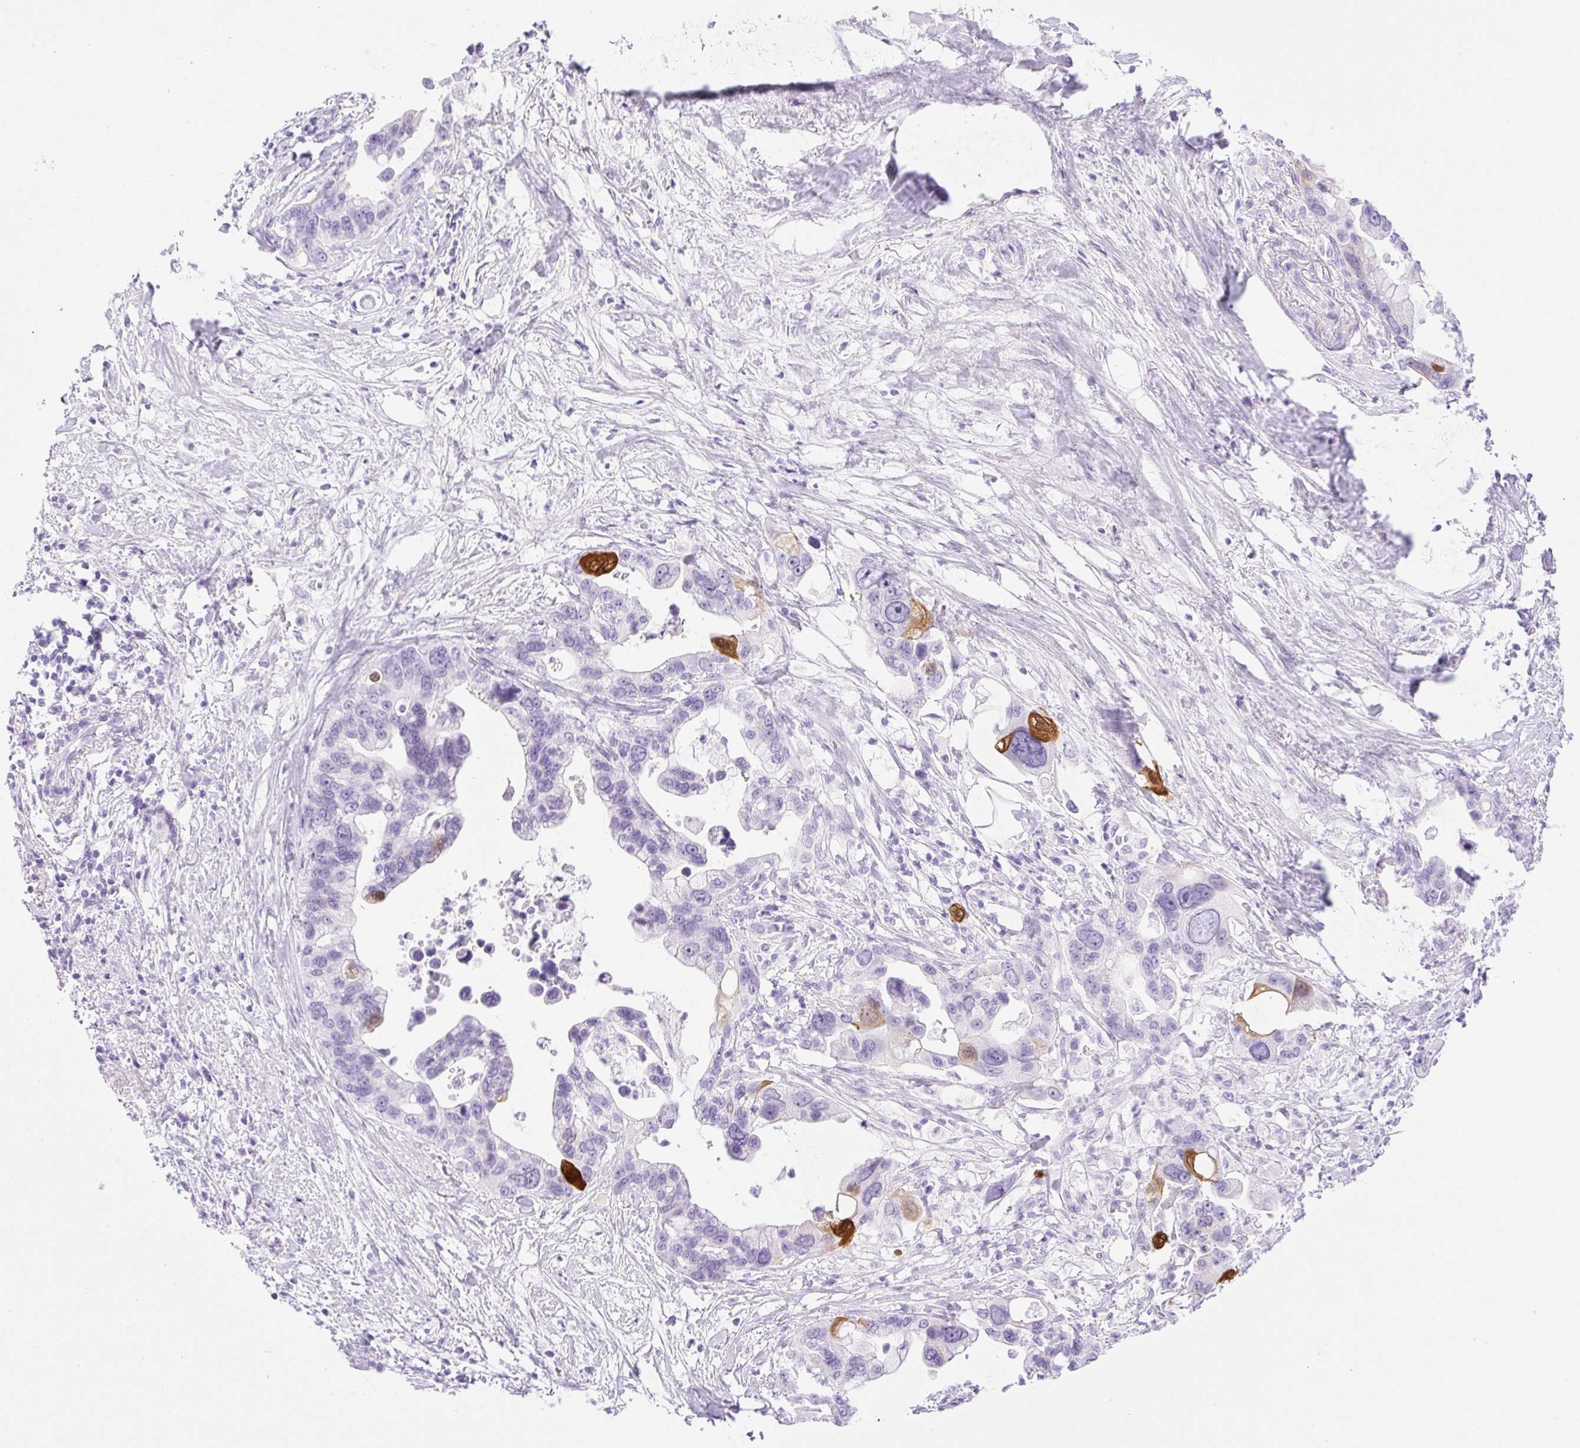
{"staining": {"intensity": "strong", "quantity": "<25%", "location": "cytoplasmic/membranous"}, "tissue": "pancreatic cancer", "cell_type": "Tumor cells", "image_type": "cancer", "snomed": [{"axis": "morphology", "description": "Adenocarcinoma, NOS"}, {"axis": "topography", "description": "Pancreas"}], "caption": "Brown immunohistochemical staining in pancreatic cancer (adenocarcinoma) shows strong cytoplasmic/membranous positivity in about <25% of tumor cells. The staining was performed using DAB (3,3'-diaminobenzidine), with brown indicating positive protein expression. Nuclei are stained blue with hematoxylin.", "gene": "SPRR4", "patient": {"sex": "female", "age": 83}}